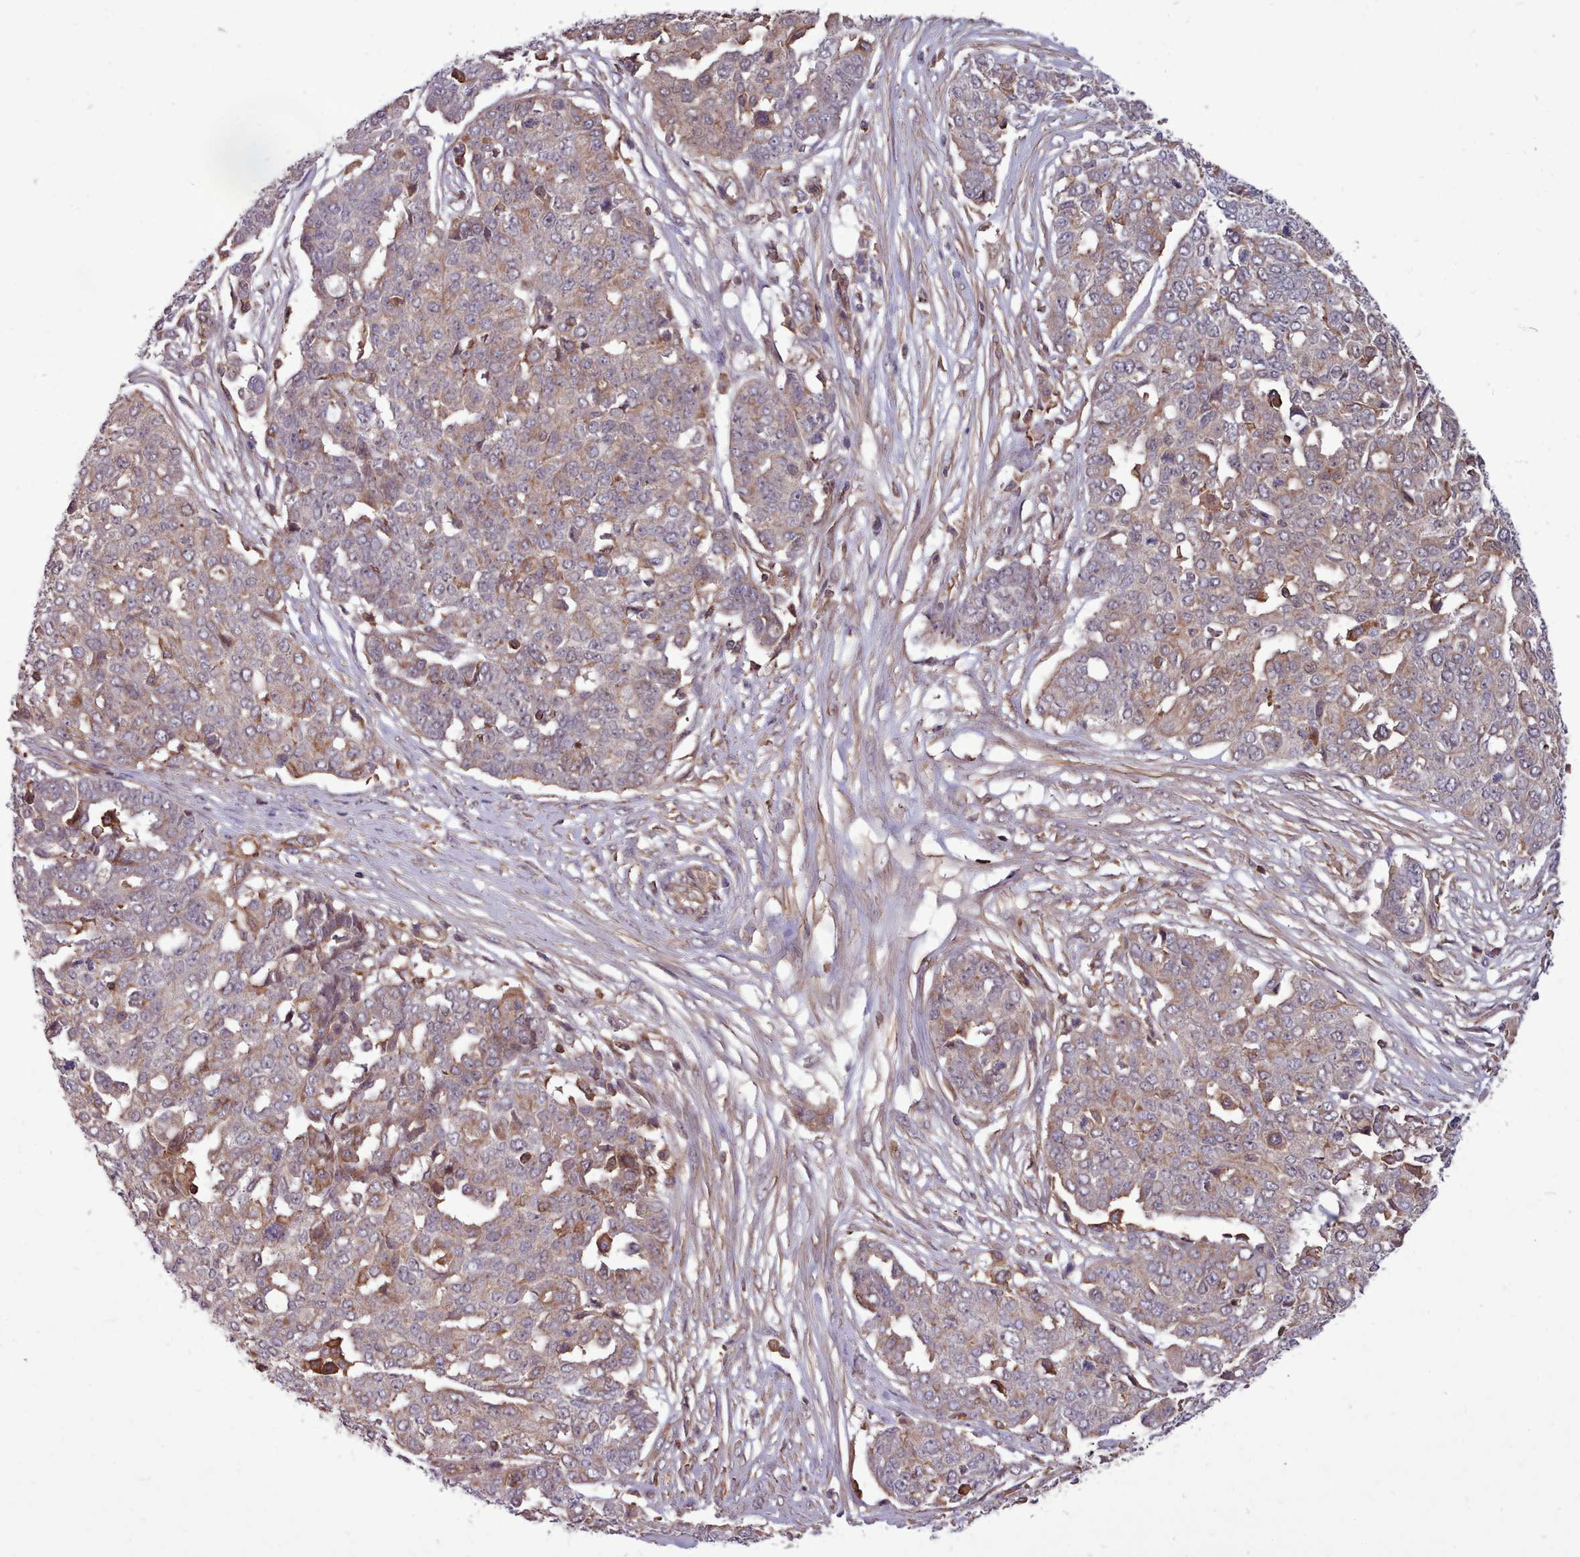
{"staining": {"intensity": "moderate", "quantity": "<25%", "location": "cytoplasmic/membranous"}, "tissue": "ovarian cancer", "cell_type": "Tumor cells", "image_type": "cancer", "snomed": [{"axis": "morphology", "description": "Cystadenocarcinoma, serous, NOS"}, {"axis": "topography", "description": "Soft tissue"}, {"axis": "topography", "description": "Ovary"}], "caption": "High-magnification brightfield microscopy of ovarian serous cystadenocarcinoma stained with DAB (brown) and counterstained with hematoxylin (blue). tumor cells exhibit moderate cytoplasmic/membranous positivity is present in about<25% of cells. (DAB (3,3'-diaminobenzidine) IHC with brightfield microscopy, high magnification).", "gene": "STUB1", "patient": {"sex": "female", "age": 57}}